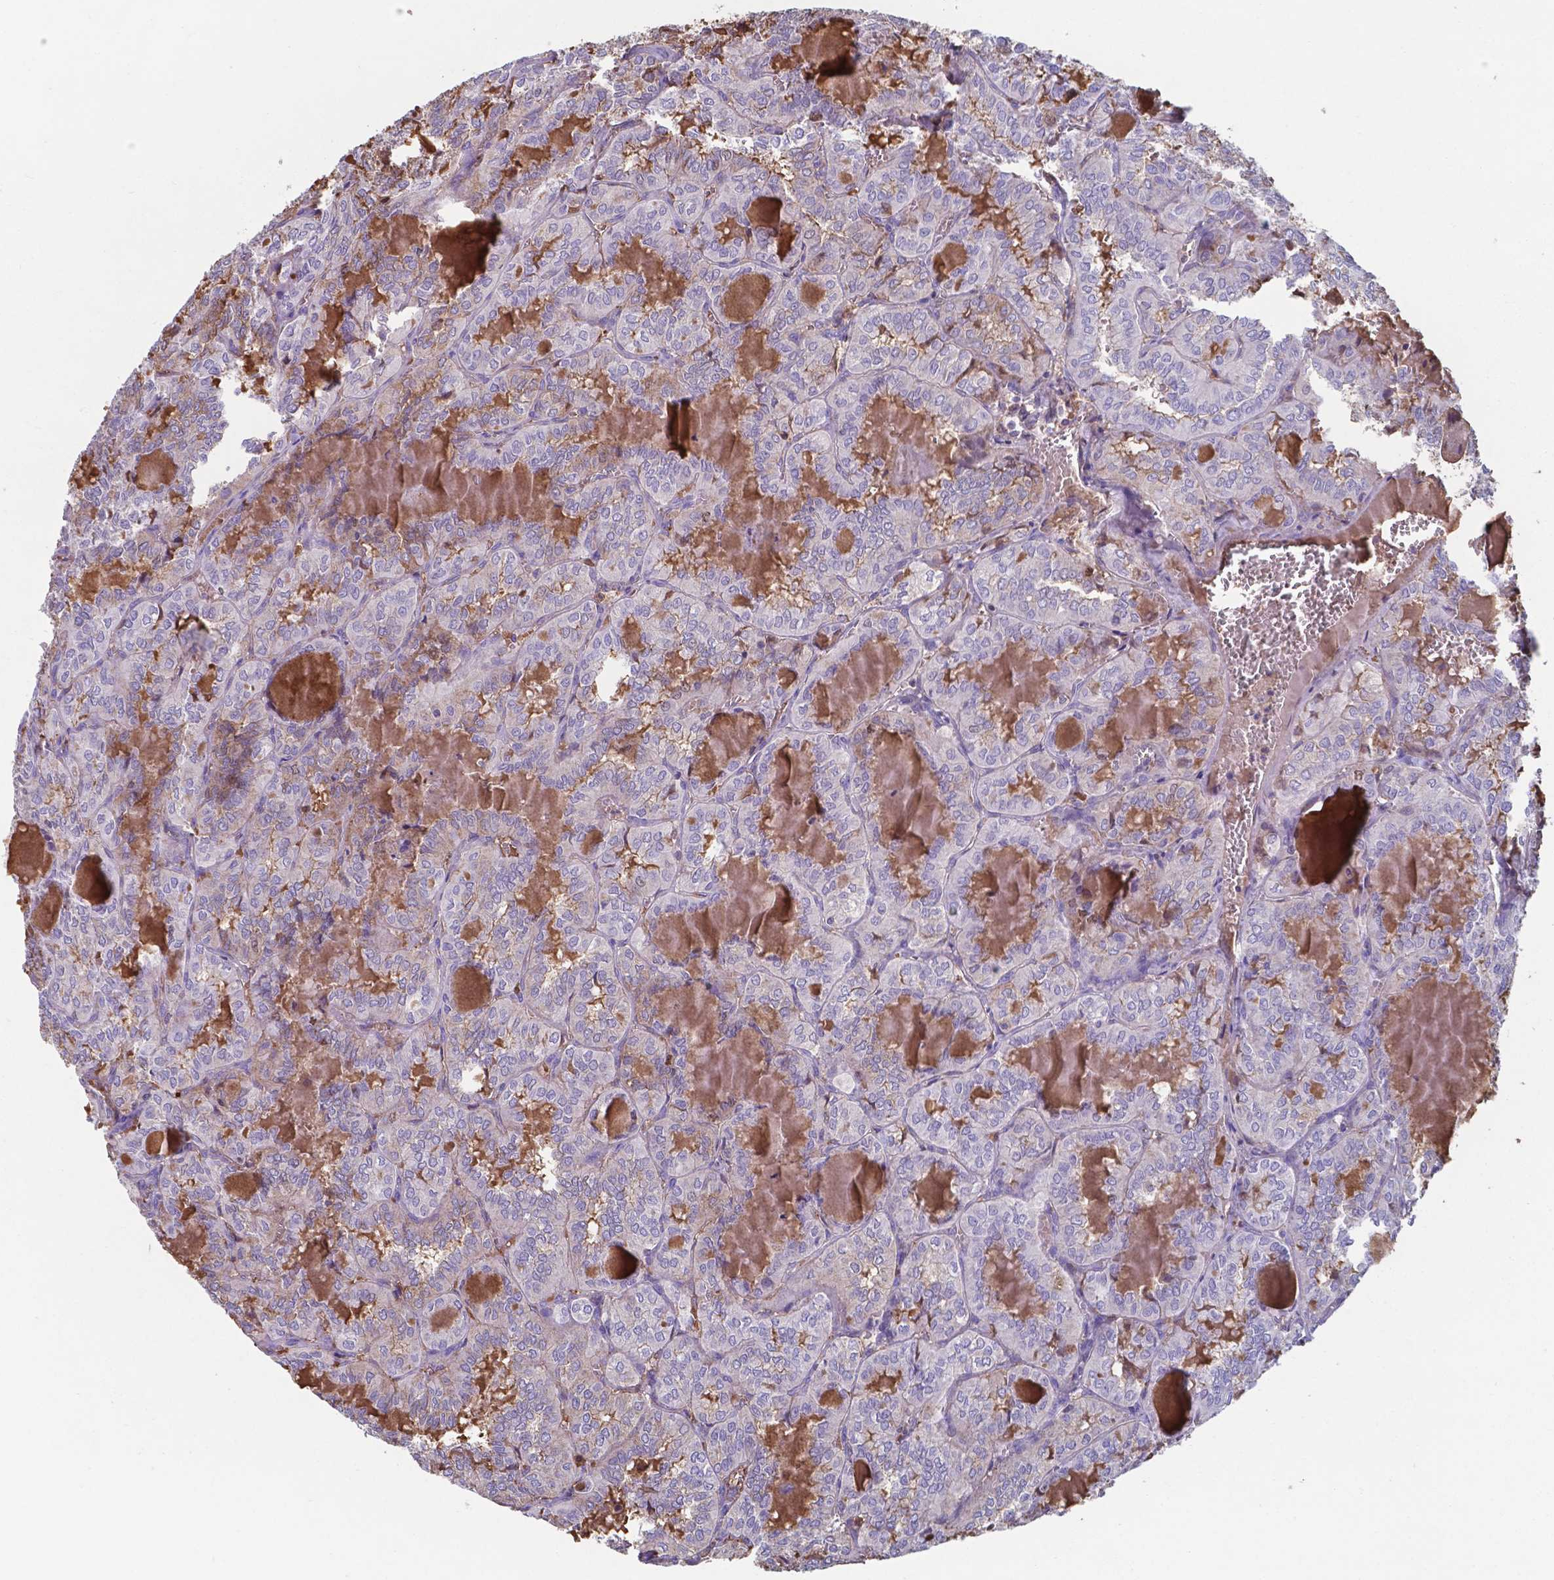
{"staining": {"intensity": "weak", "quantity": "<25%", "location": "cytoplasmic/membranous"}, "tissue": "thyroid cancer", "cell_type": "Tumor cells", "image_type": "cancer", "snomed": [{"axis": "morphology", "description": "Papillary adenocarcinoma, NOS"}, {"axis": "topography", "description": "Thyroid gland"}], "caption": "High magnification brightfield microscopy of papillary adenocarcinoma (thyroid) stained with DAB (3,3'-diaminobenzidine) (brown) and counterstained with hematoxylin (blue): tumor cells show no significant staining.", "gene": "SERPINA1", "patient": {"sex": "female", "age": 41}}